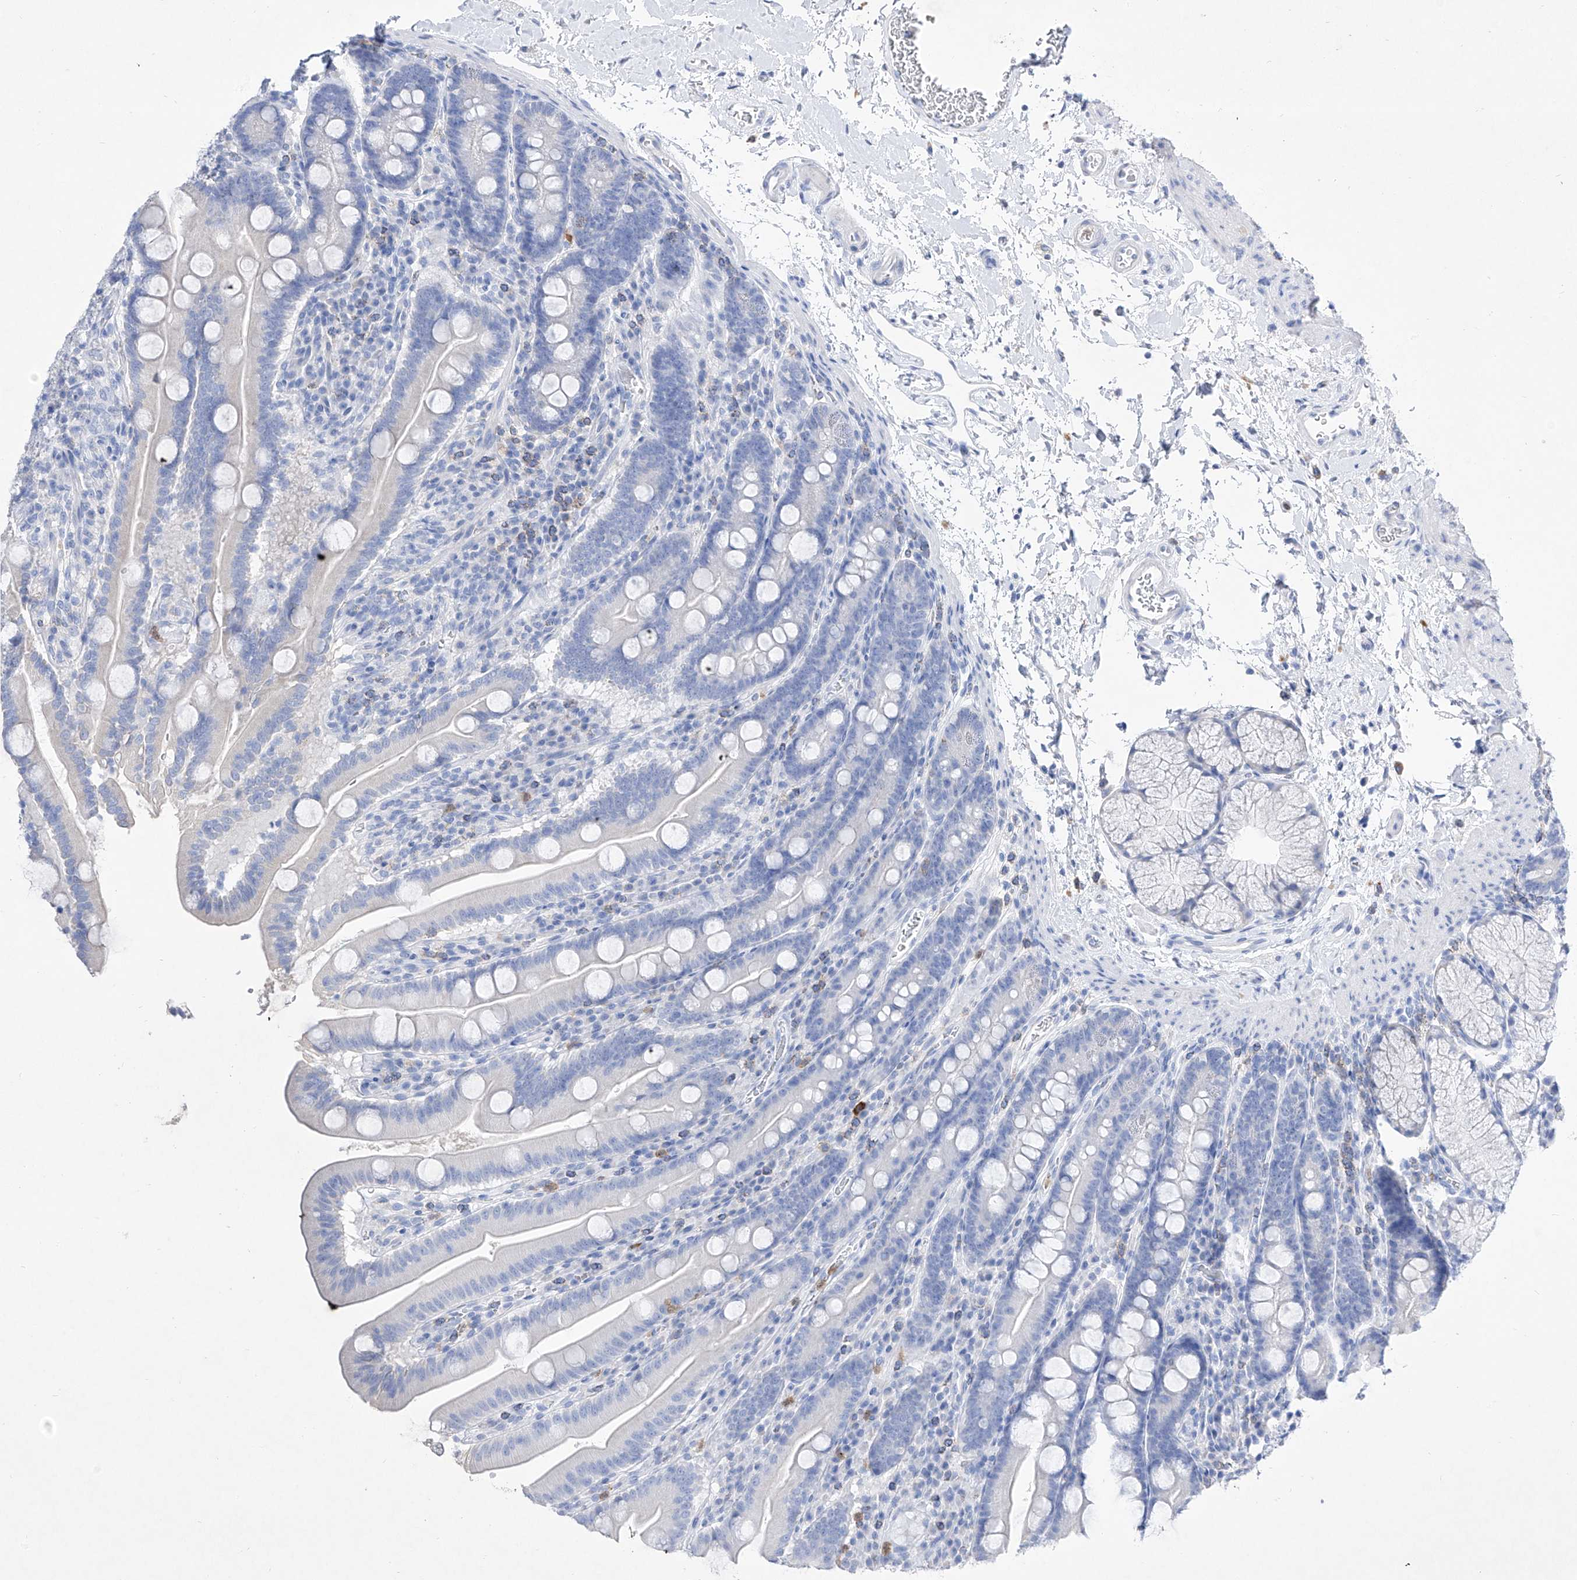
{"staining": {"intensity": "negative", "quantity": "none", "location": "none"}, "tissue": "duodenum", "cell_type": "Glandular cells", "image_type": "normal", "snomed": [{"axis": "morphology", "description": "Normal tissue, NOS"}, {"axis": "topography", "description": "Duodenum"}], "caption": "Human duodenum stained for a protein using IHC shows no positivity in glandular cells.", "gene": "TM7SF2", "patient": {"sex": "male", "age": 35}}